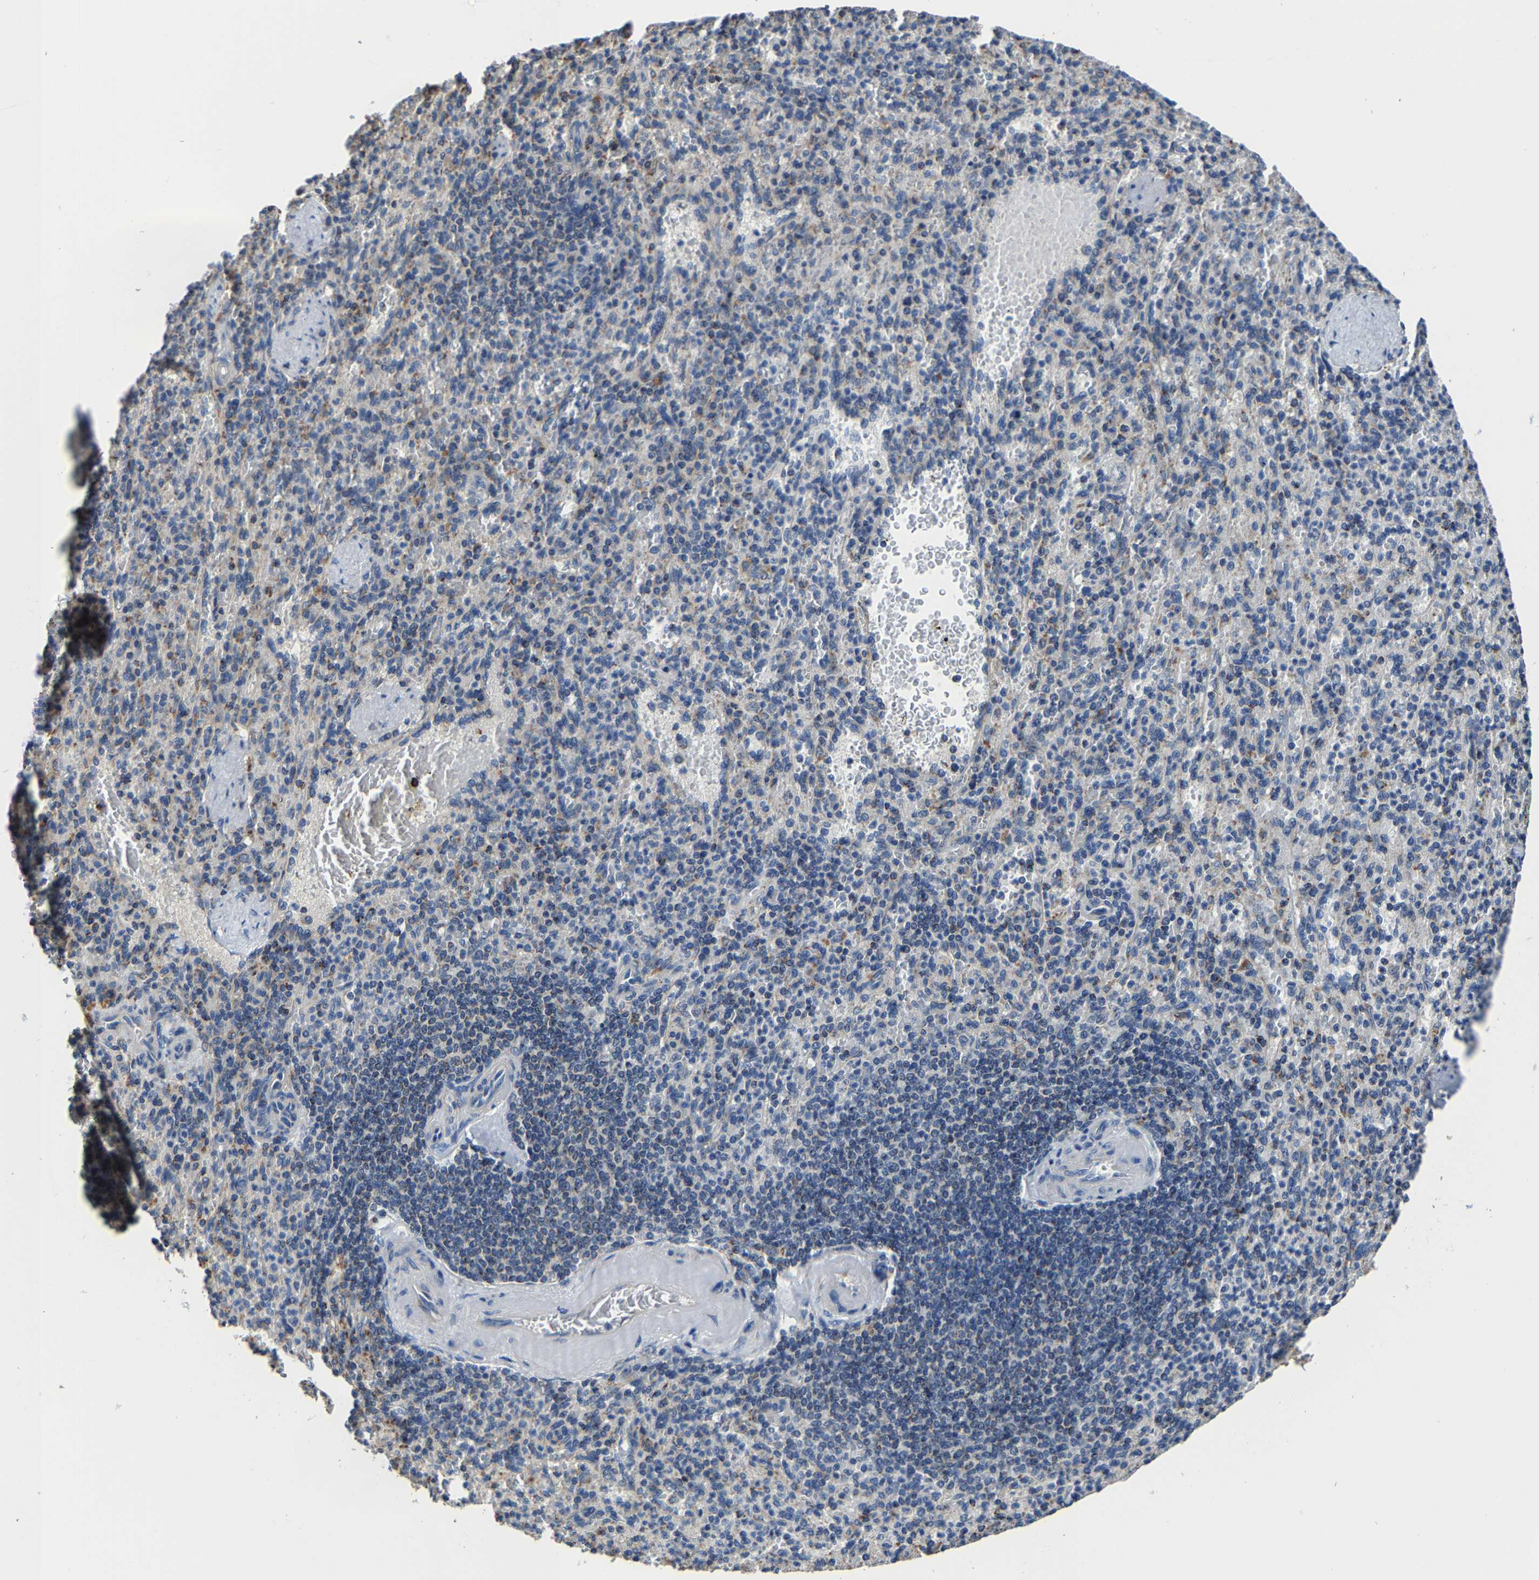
{"staining": {"intensity": "moderate", "quantity": "<25%", "location": "cytoplasmic/membranous"}, "tissue": "spleen", "cell_type": "Cells in red pulp", "image_type": "normal", "snomed": [{"axis": "morphology", "description": "Normal tissue, NOS"}, {"axis": "topography", "description": "Spleen"}], "caption": "Cells in red pulp reveal moderate cytoplasmic/membranous expression in about <25% of cells in normal spleen.", "gene": "AGK", "patient": {"sex": "female", "age": 74}}